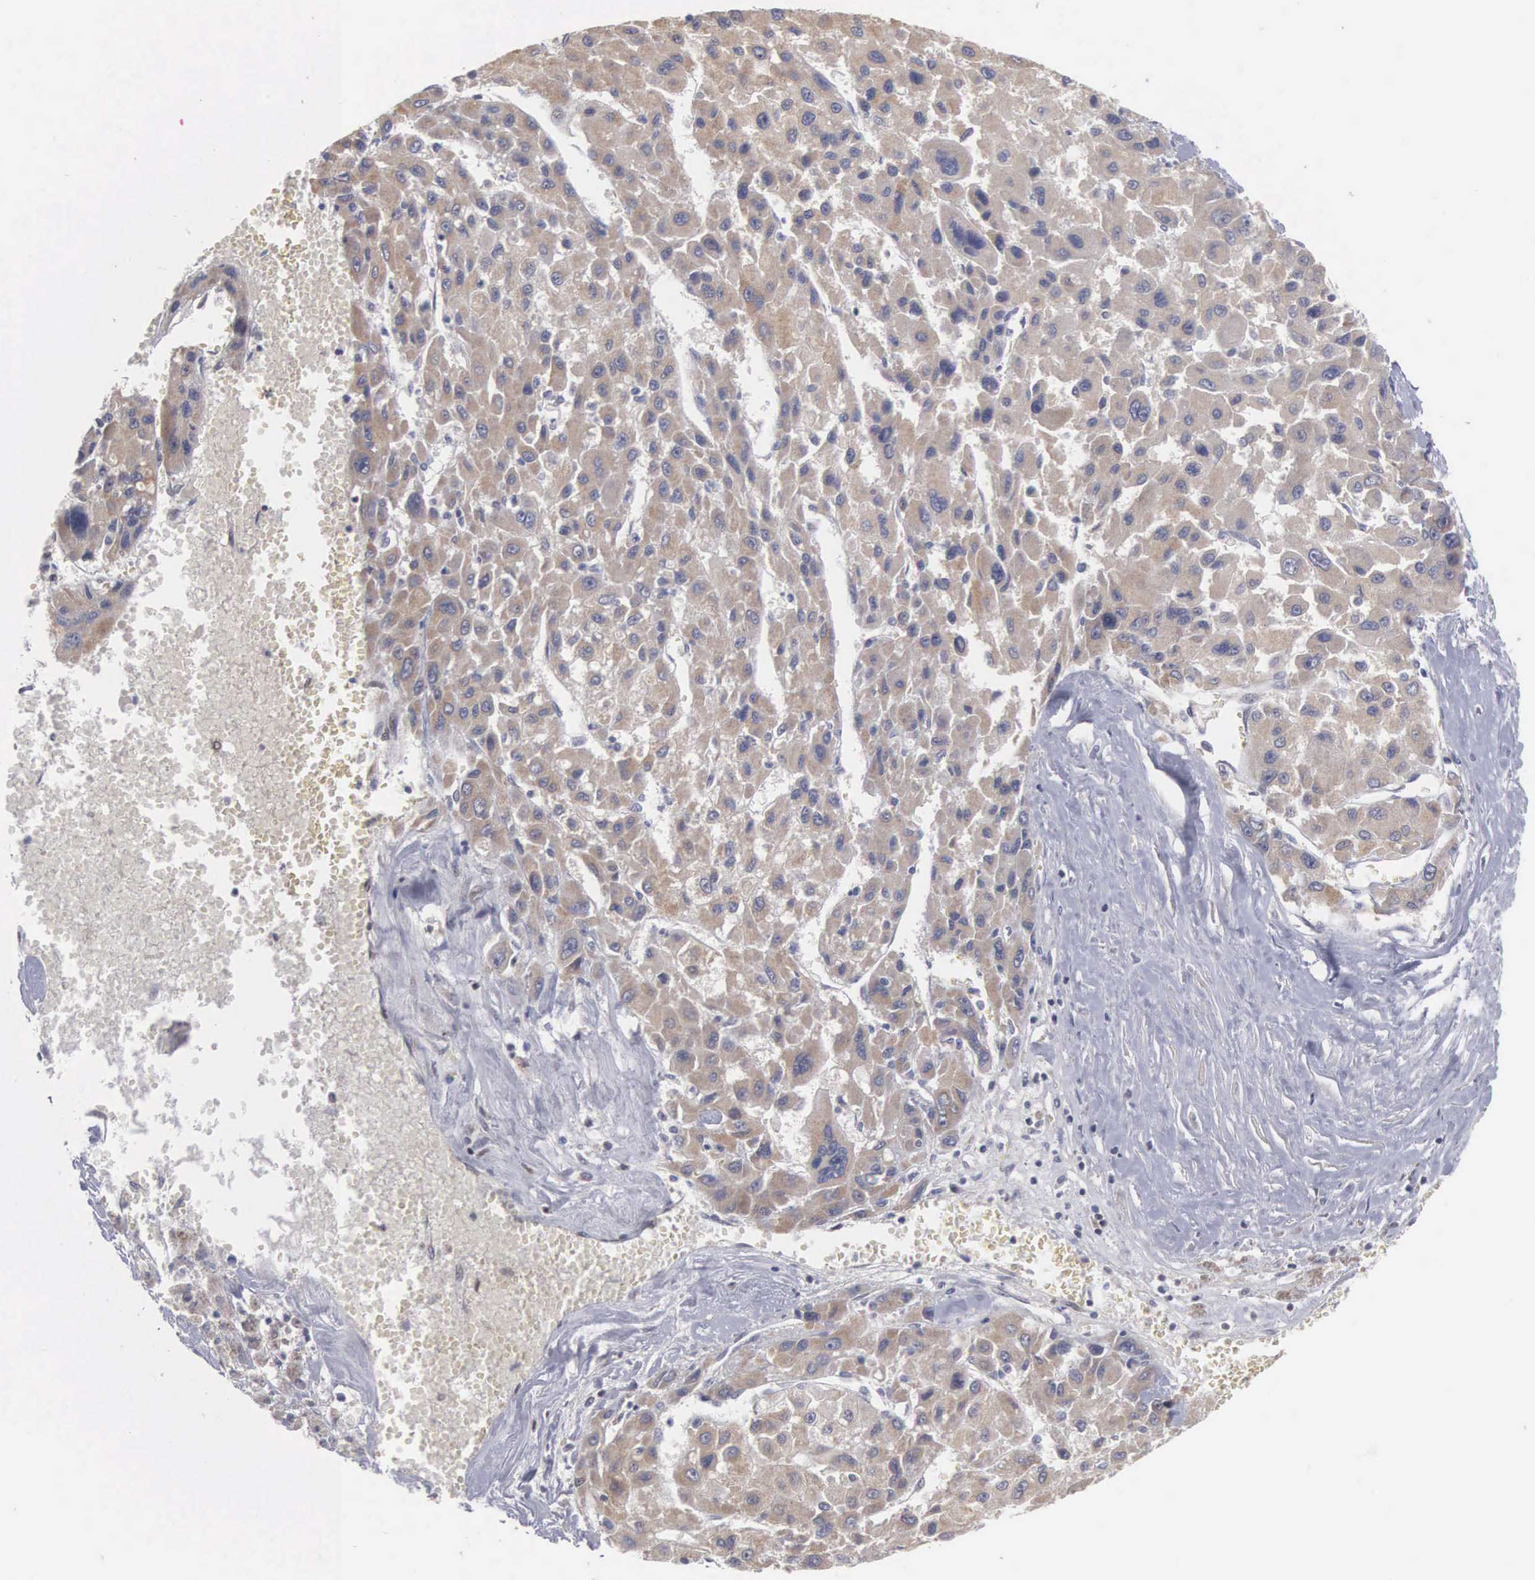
{"staining": {"intensity": "weak", "quantity": ">75%", "location": "cytoplasmic/membranous,nuclear"}, "tissue": "liver cancer", "cell_type": "Tumor cells", "image_type": "cancer", "snomed": [{"axis": "morphology", "description": "Carcinoma, Hepatocellular, NOS"}, {"axis": "topography", "description": "Liver"}], "caption": "This is an image of IHC staining of hepatocellular carcinoma (liver), which shows weak expression in the cytoplasmic/membranous and nuclear of tumor cells.", "gene": "AMN", "patient": {"sex": "male", "age": 64}}